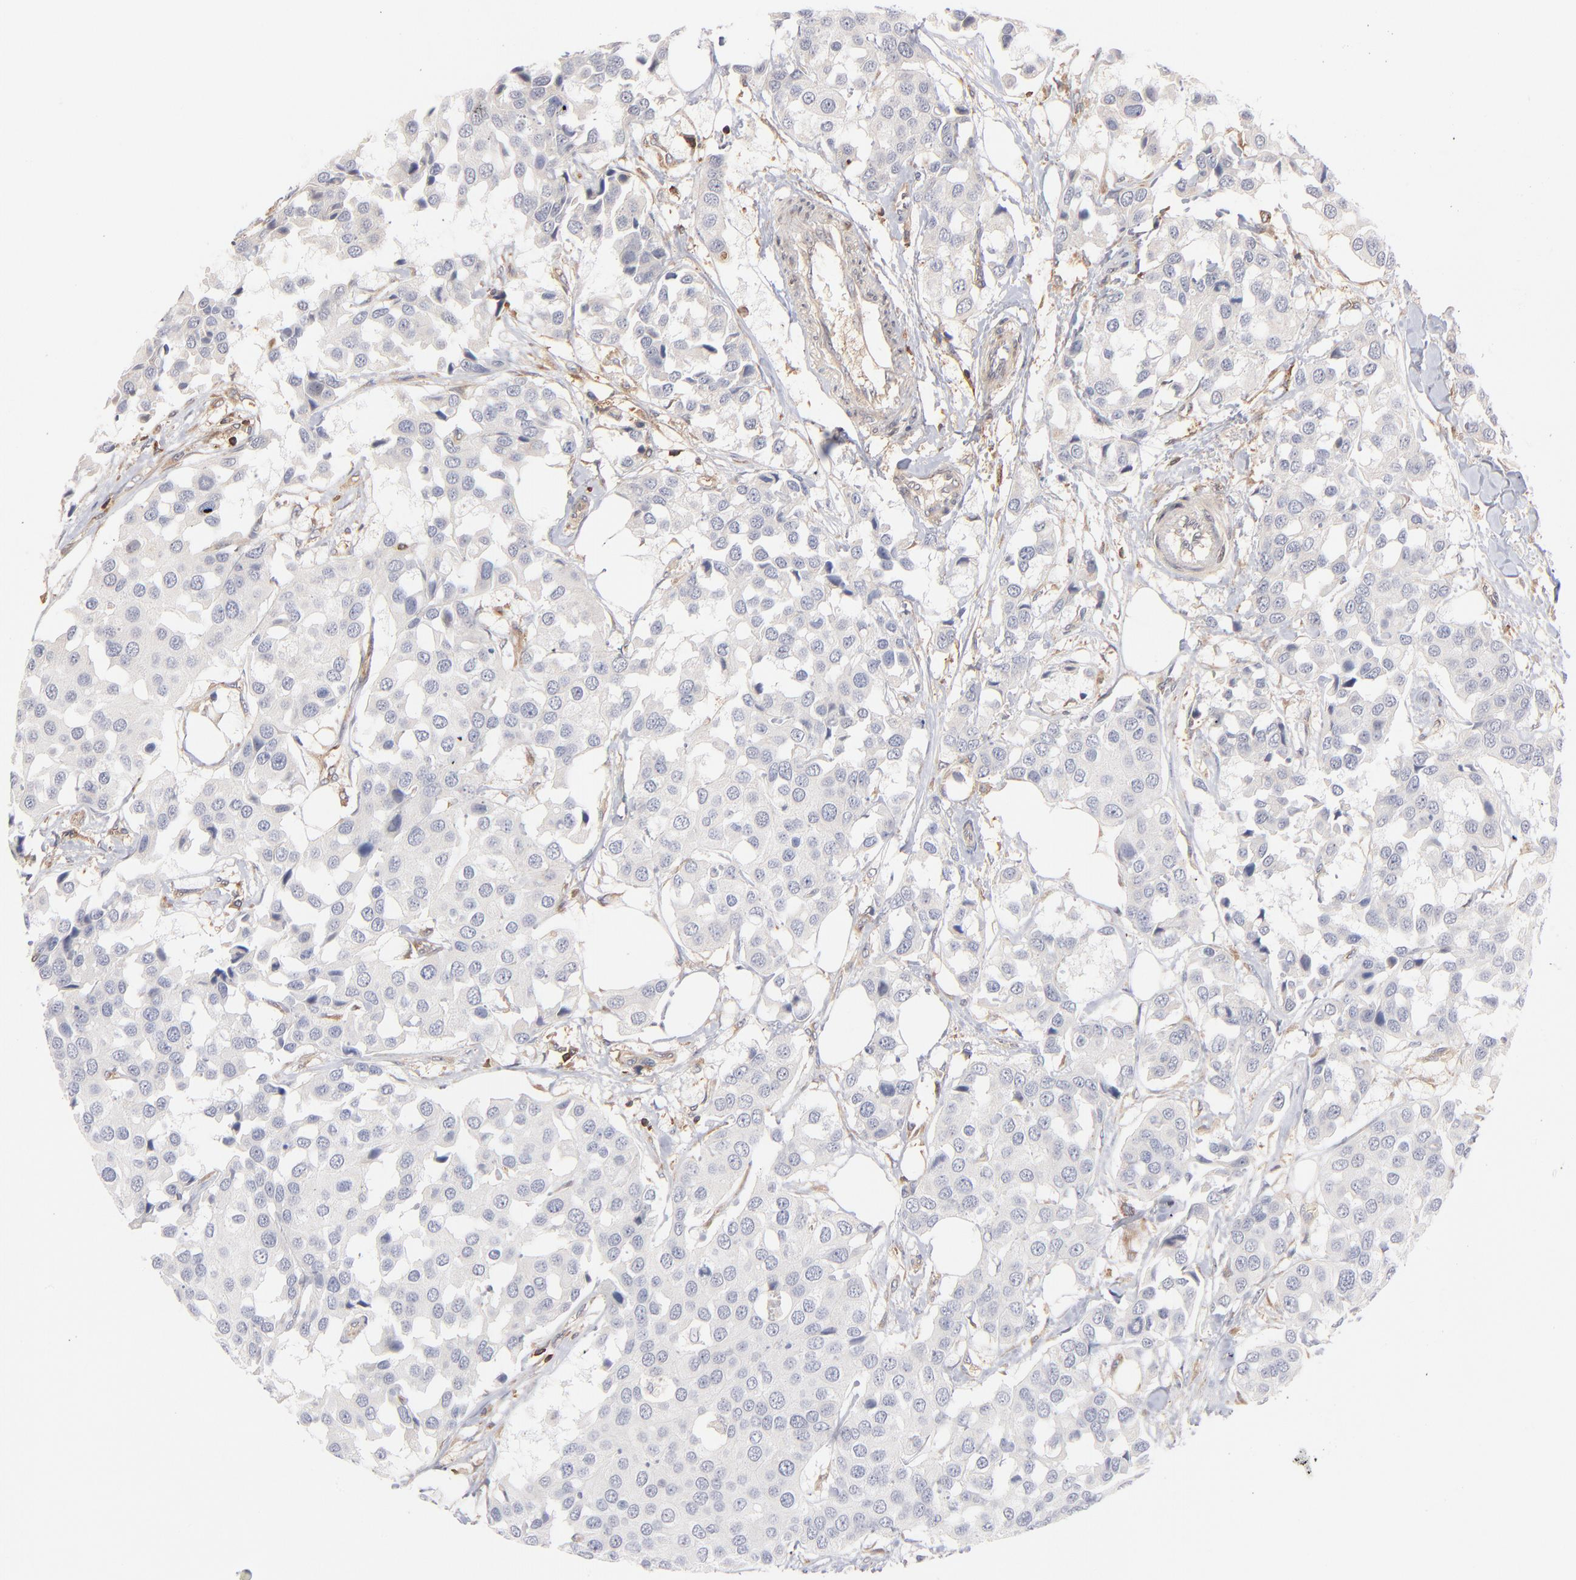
{"staining": {"intensity": "negative", "quantity": "none", "location": "none"}, "tissue": "breast cancer", "cell_type": "Tumor cells", "image_type": "cancer", "snomed": [{"axis": "morphology", "description": "Duct carcinoma"}, {"axis": "topography", "description": "Breast"}], "caption": "DAB immunohistochemical staining of infiltrating ductal carcinoma (breast) displays no significant staining in tumor cells. (DAB IHC, high magnification).", "gene": "WIPF1", "patient": {"sex": "female", "age": 80}}